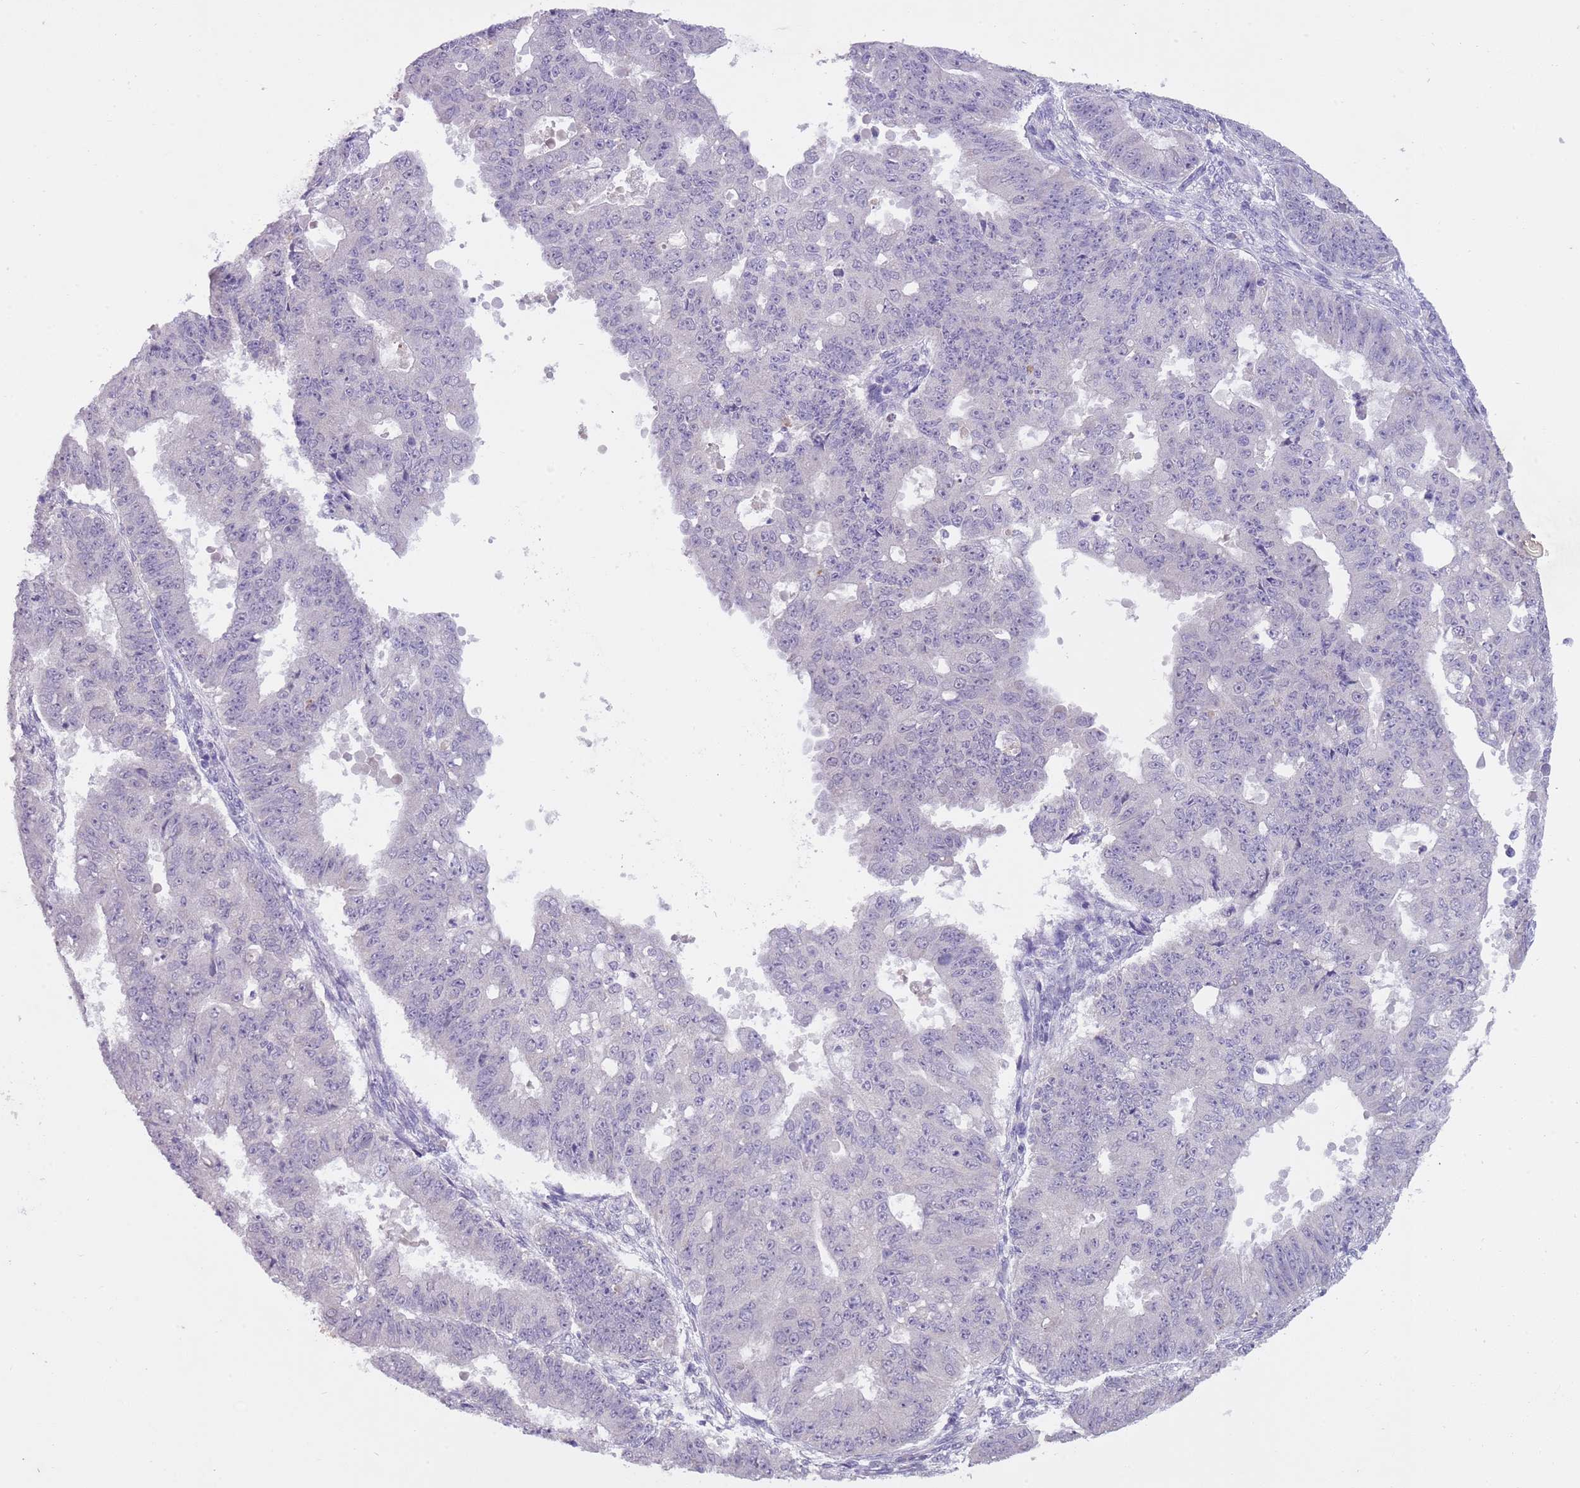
{"staining": {"intensity": "negative", "quantity": "none", "location": "none"}, "tissue": "ovarian cancer", "cell_type": "Tumor cells", "image_type": "cancer", "snomed": [{"axis": "morphology", "description": "Carcinoma, endometroid"}, {"axis": "topography", "description": "Appendix"}, {"axis": "topography", "description": "Ovary"}], "caption": "The histopathology image demonstrates no significant staining in tumor cells of ovarian cancer (endometroid carcinoma).", "gene": "SLC35E3", "patient": {"sex": "female", "age": 42}}